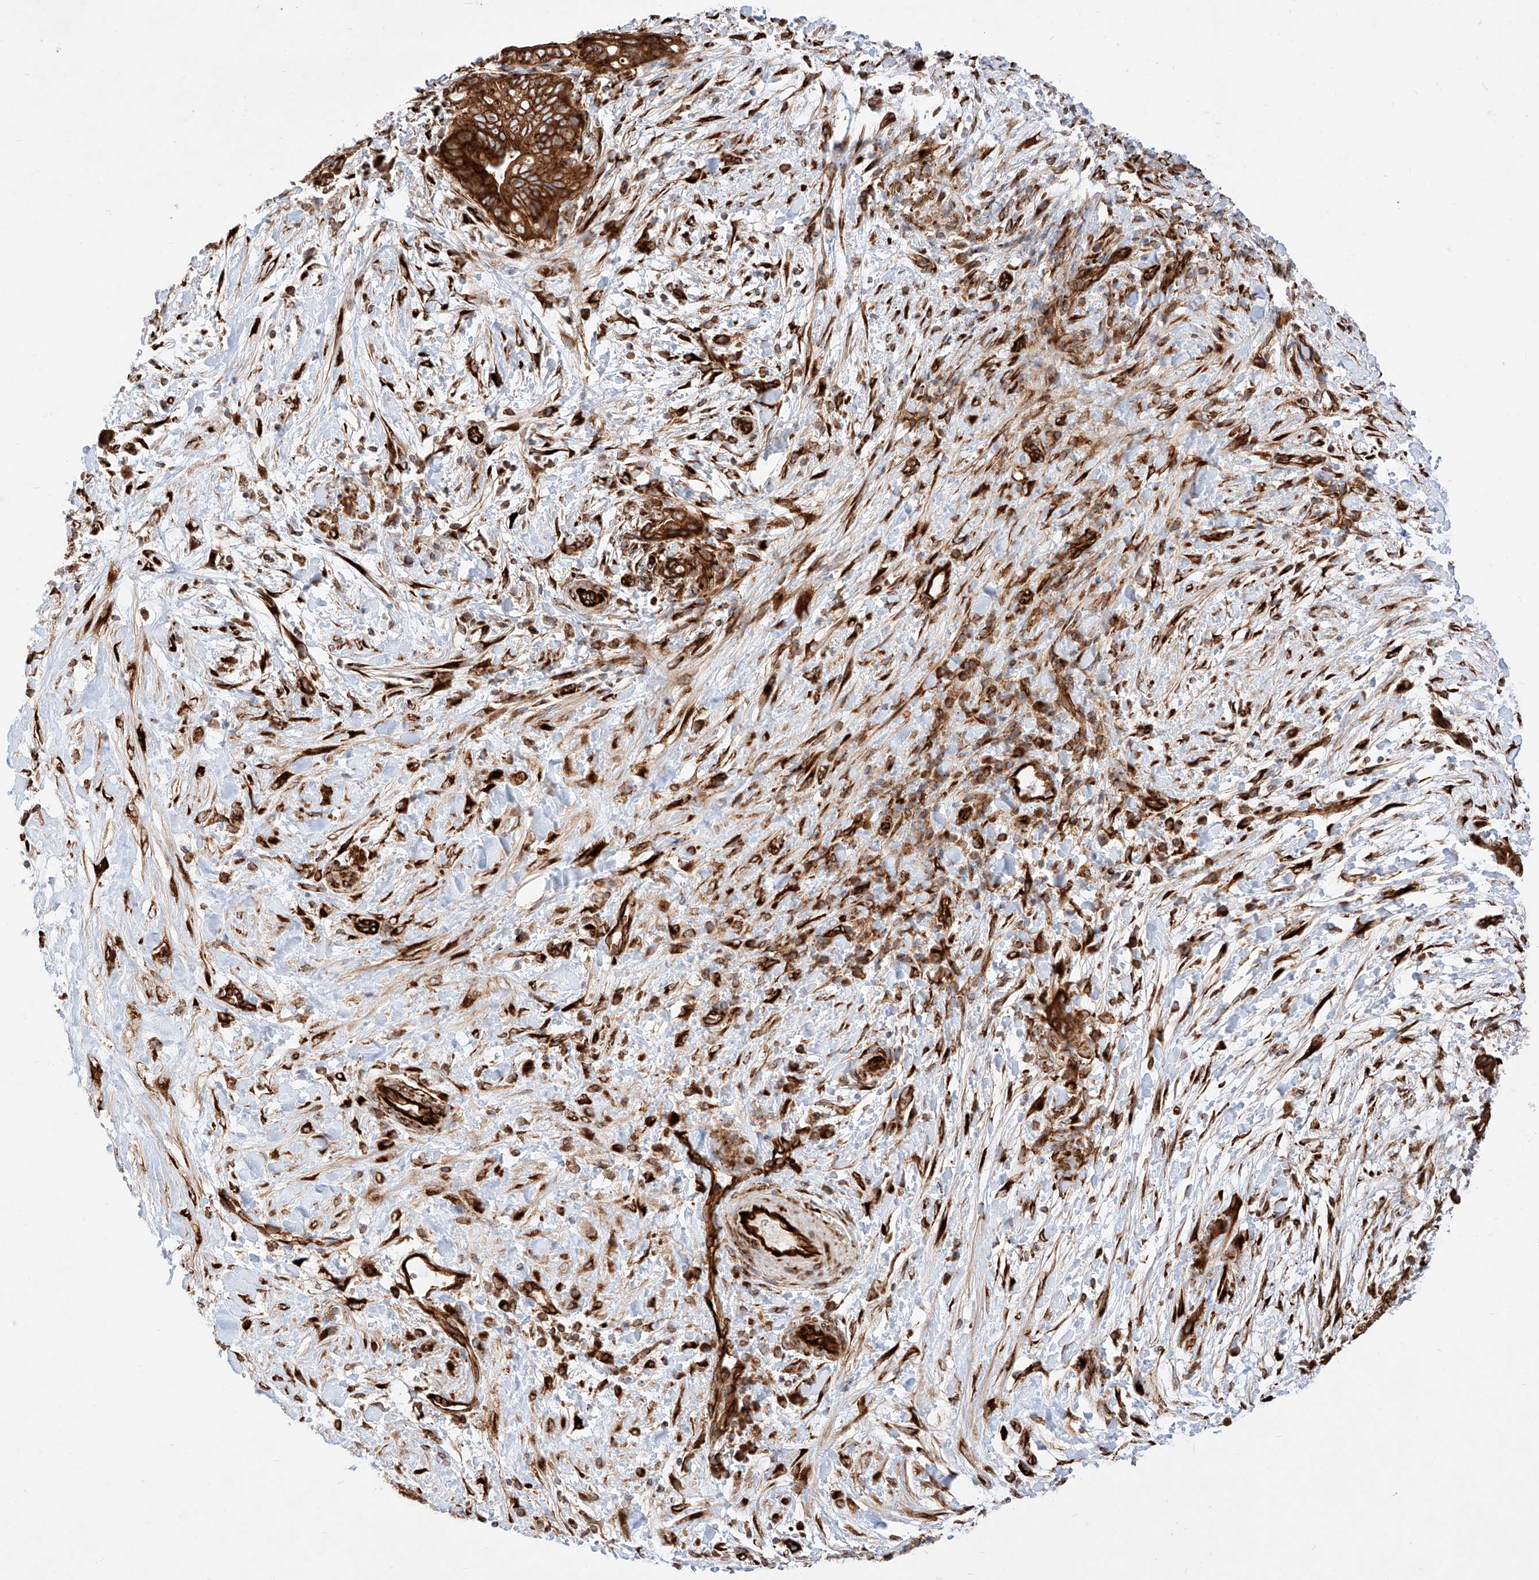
{"staining": {"intensity": "strong", "quantity": ">75%", "location": "cytoplasmic/membranous"}, "tissue": "pancreatic cancer", "cell_type": "Tumor cells", "image_type": "cancer", "snomed": [{"axis": "morphology", "description": "Adenocarcinoma, NOS"}, {"axis": "topography", "description": "Pancreas"}], "caption": "A high amount of strong cytoplasmic/membranous expression is appreciated in approximately >75% of tumor cells in pancreatic cancer (adenocarcinoma) tissue. (Stains: DAB (3,3'-diaminobenzidine) in brown, nuclei in blue, Microscopy: brightfield microscopy at high magnification).", "gene": "CSGALNACT2", "patient": {"sex": "male", "age": 75}}